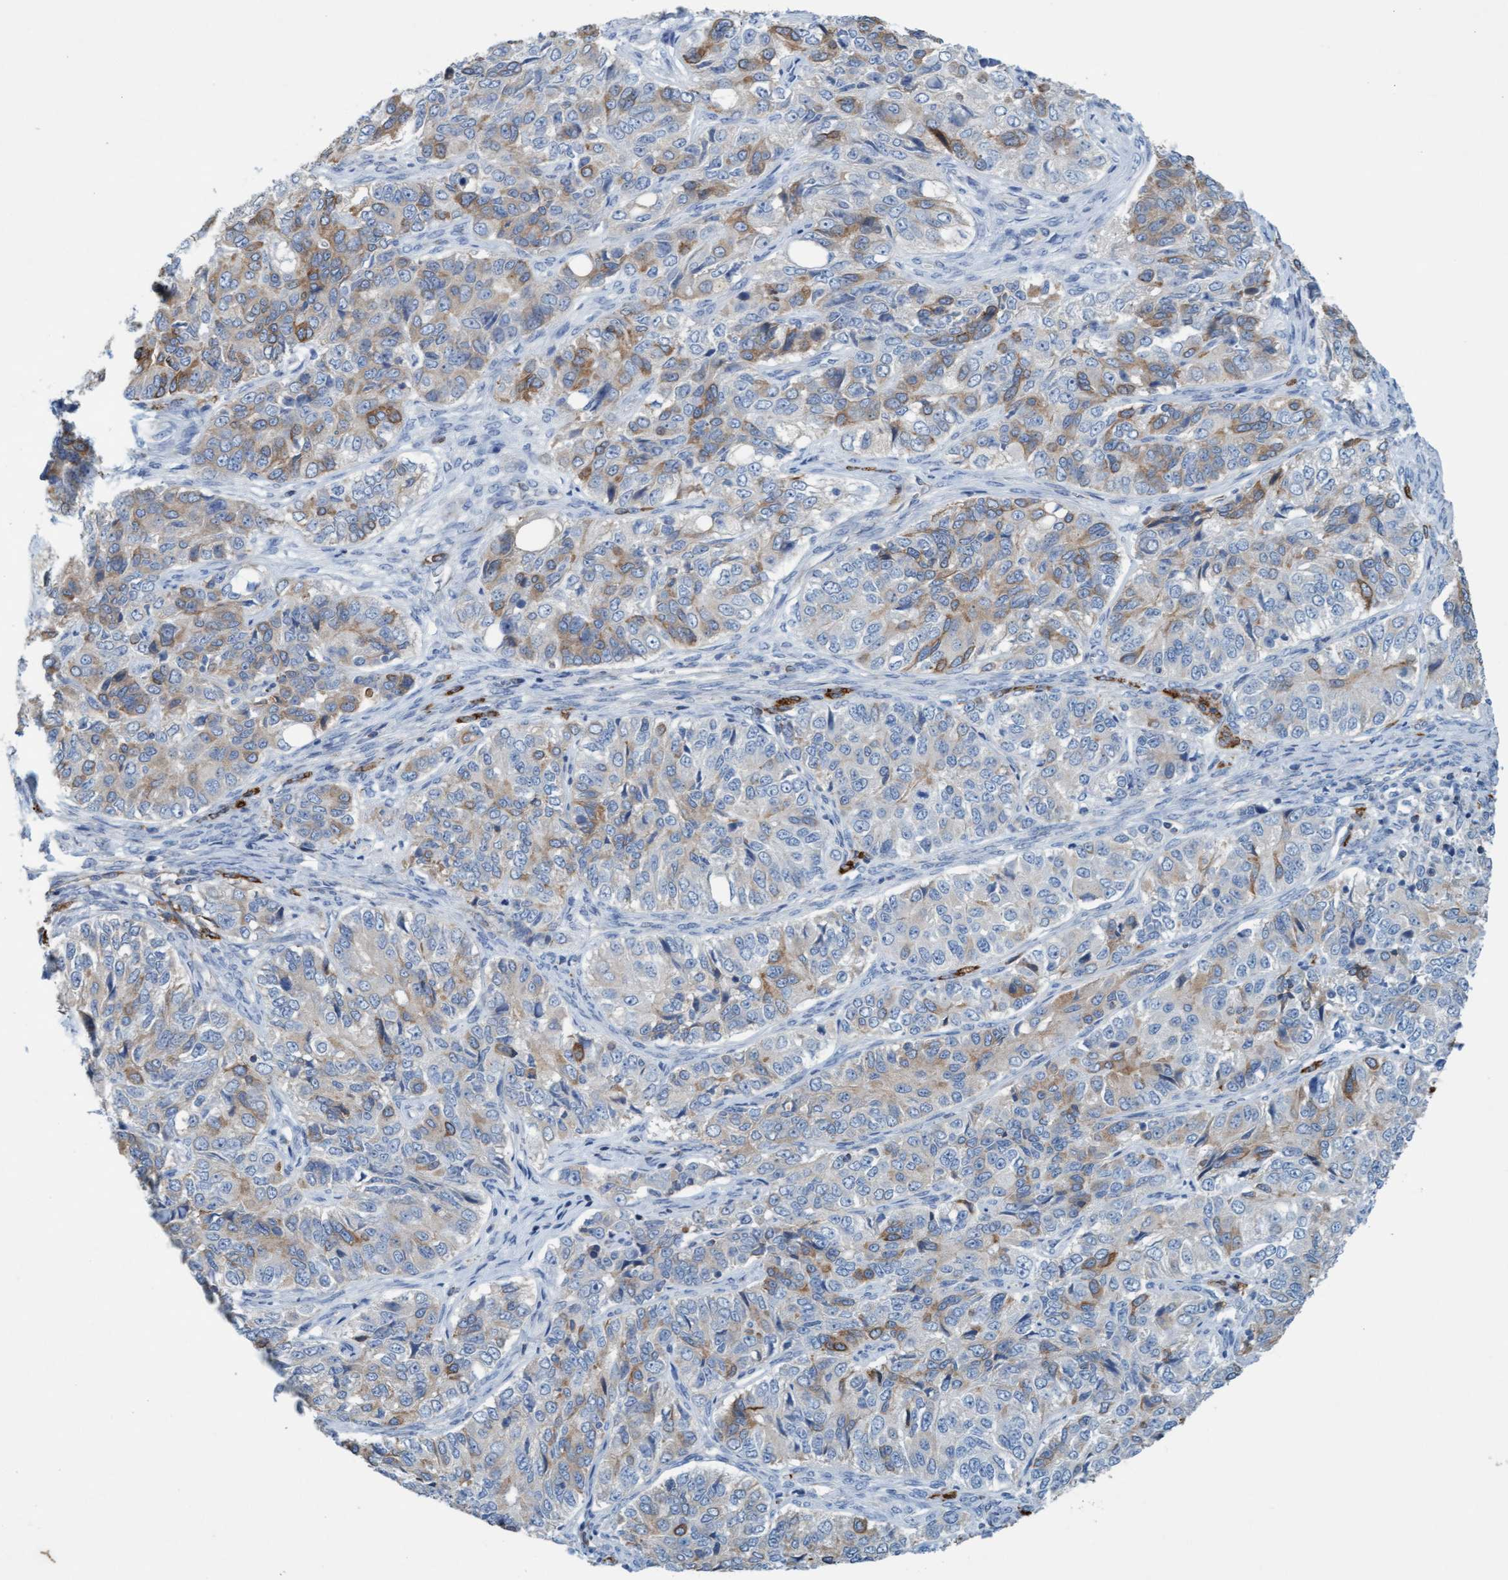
{"staining": {"intensity": "moderate", "quantity": "25%-75%", "location": "cytoplasmic/membranous"}, "tissue": "ovarian cancer", "cell_type": "Tumor cells", "image_type": "cancer", "snomed": [{"axis": "morphology", "description": "Carcinoma, endometroid"}, {"axis": "topography", "description": "Ovary"}], "caption": "This micrograph reveals immunohistochemistry (IHC) staining of human ovarian cancer, with medium moderate cytoplasmic/membranous staining in about 25%-75% of tumor cells.", "gene": "SIGIRR", "patient": {"sex": "female", "age": 51}}